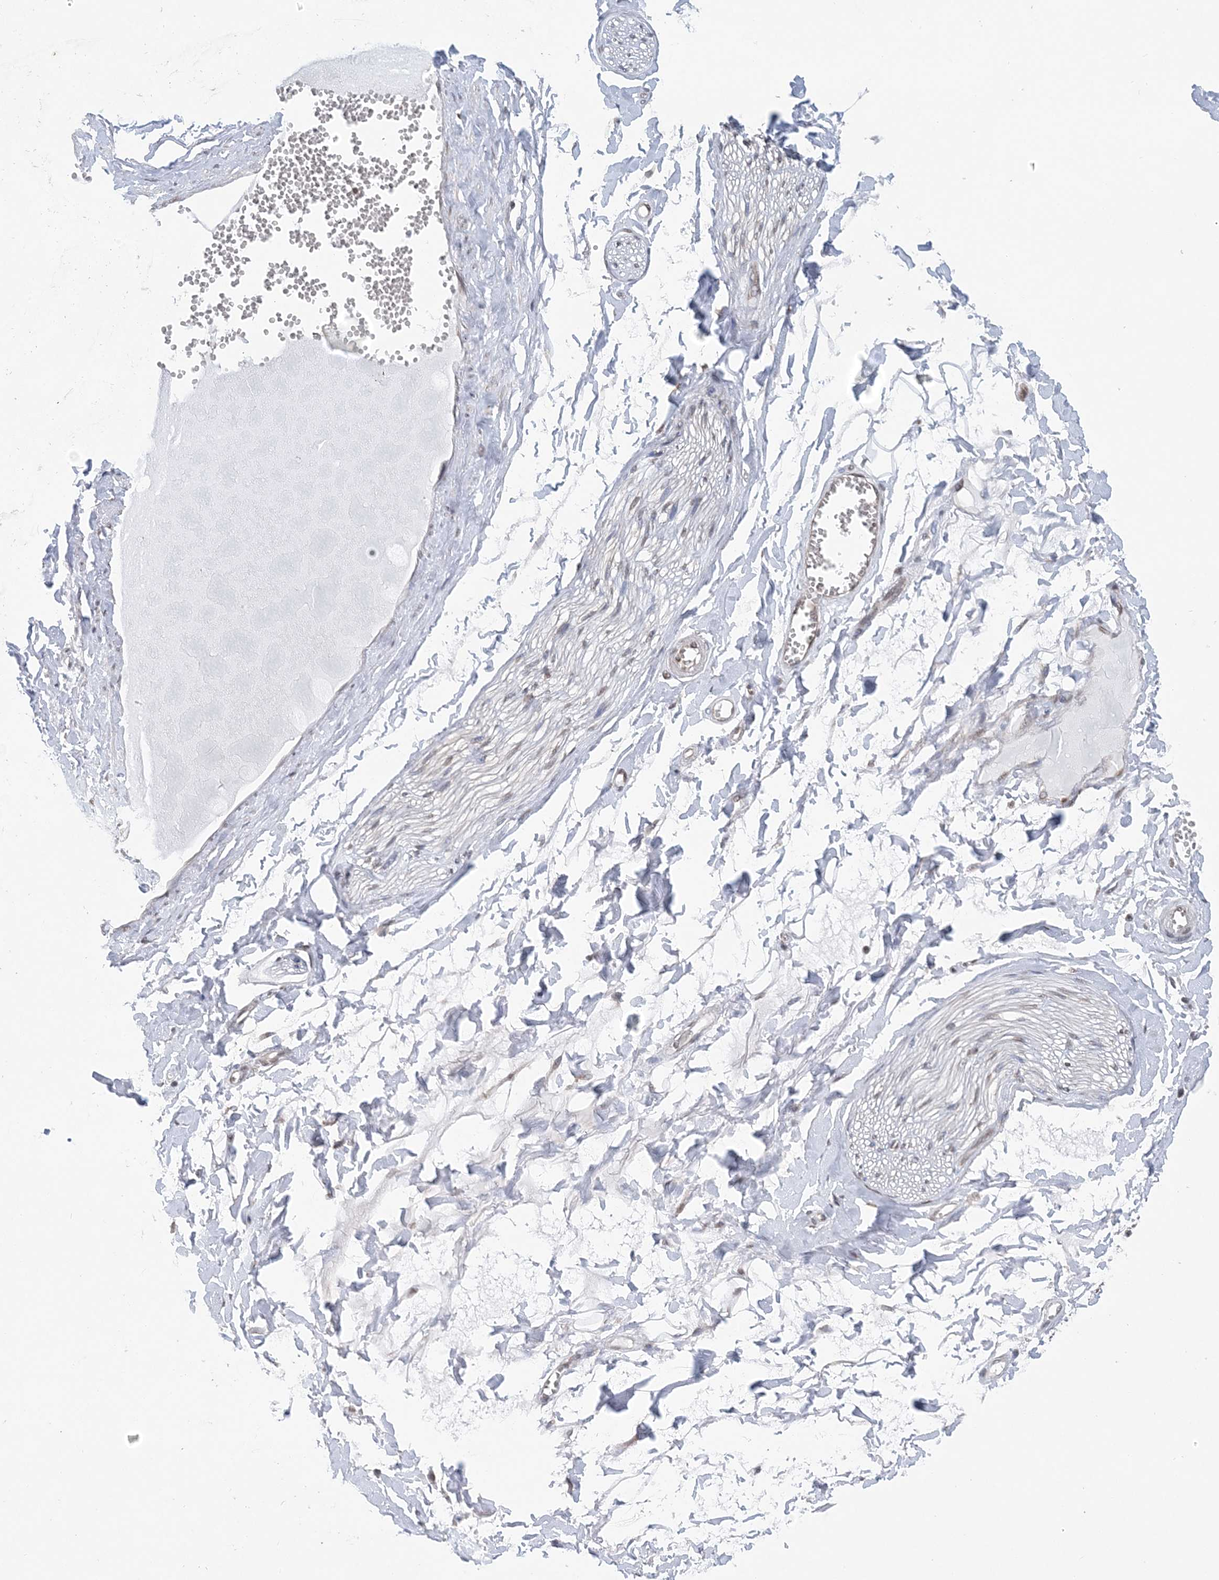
{"staining": {"intensity": "weak", "quantity": "25%-75%", "location": "cytoplasmic/membranous"}, "tissue": "adipose tissue", "cell_type": "Adipocytes", "image_type": "normal", "snomed": [{"axis": "morphology", "description": "Normal tissue, NOS"}, {"axis": "morphology", "description": "Inflammation, NOS"}, {"axis": "topography", "description": "Salivary gland"}, {"axis": "topography", "description": "Peripheral nerve tissue"}], "caption": "IHC of normal adipose tissue reveals low levels of weak cytoplasmic/membranous expression in approximately 25%-75% of adipocytes.", "gene": "CCDC152", "patient": {"sex": "female", "age": 75}}